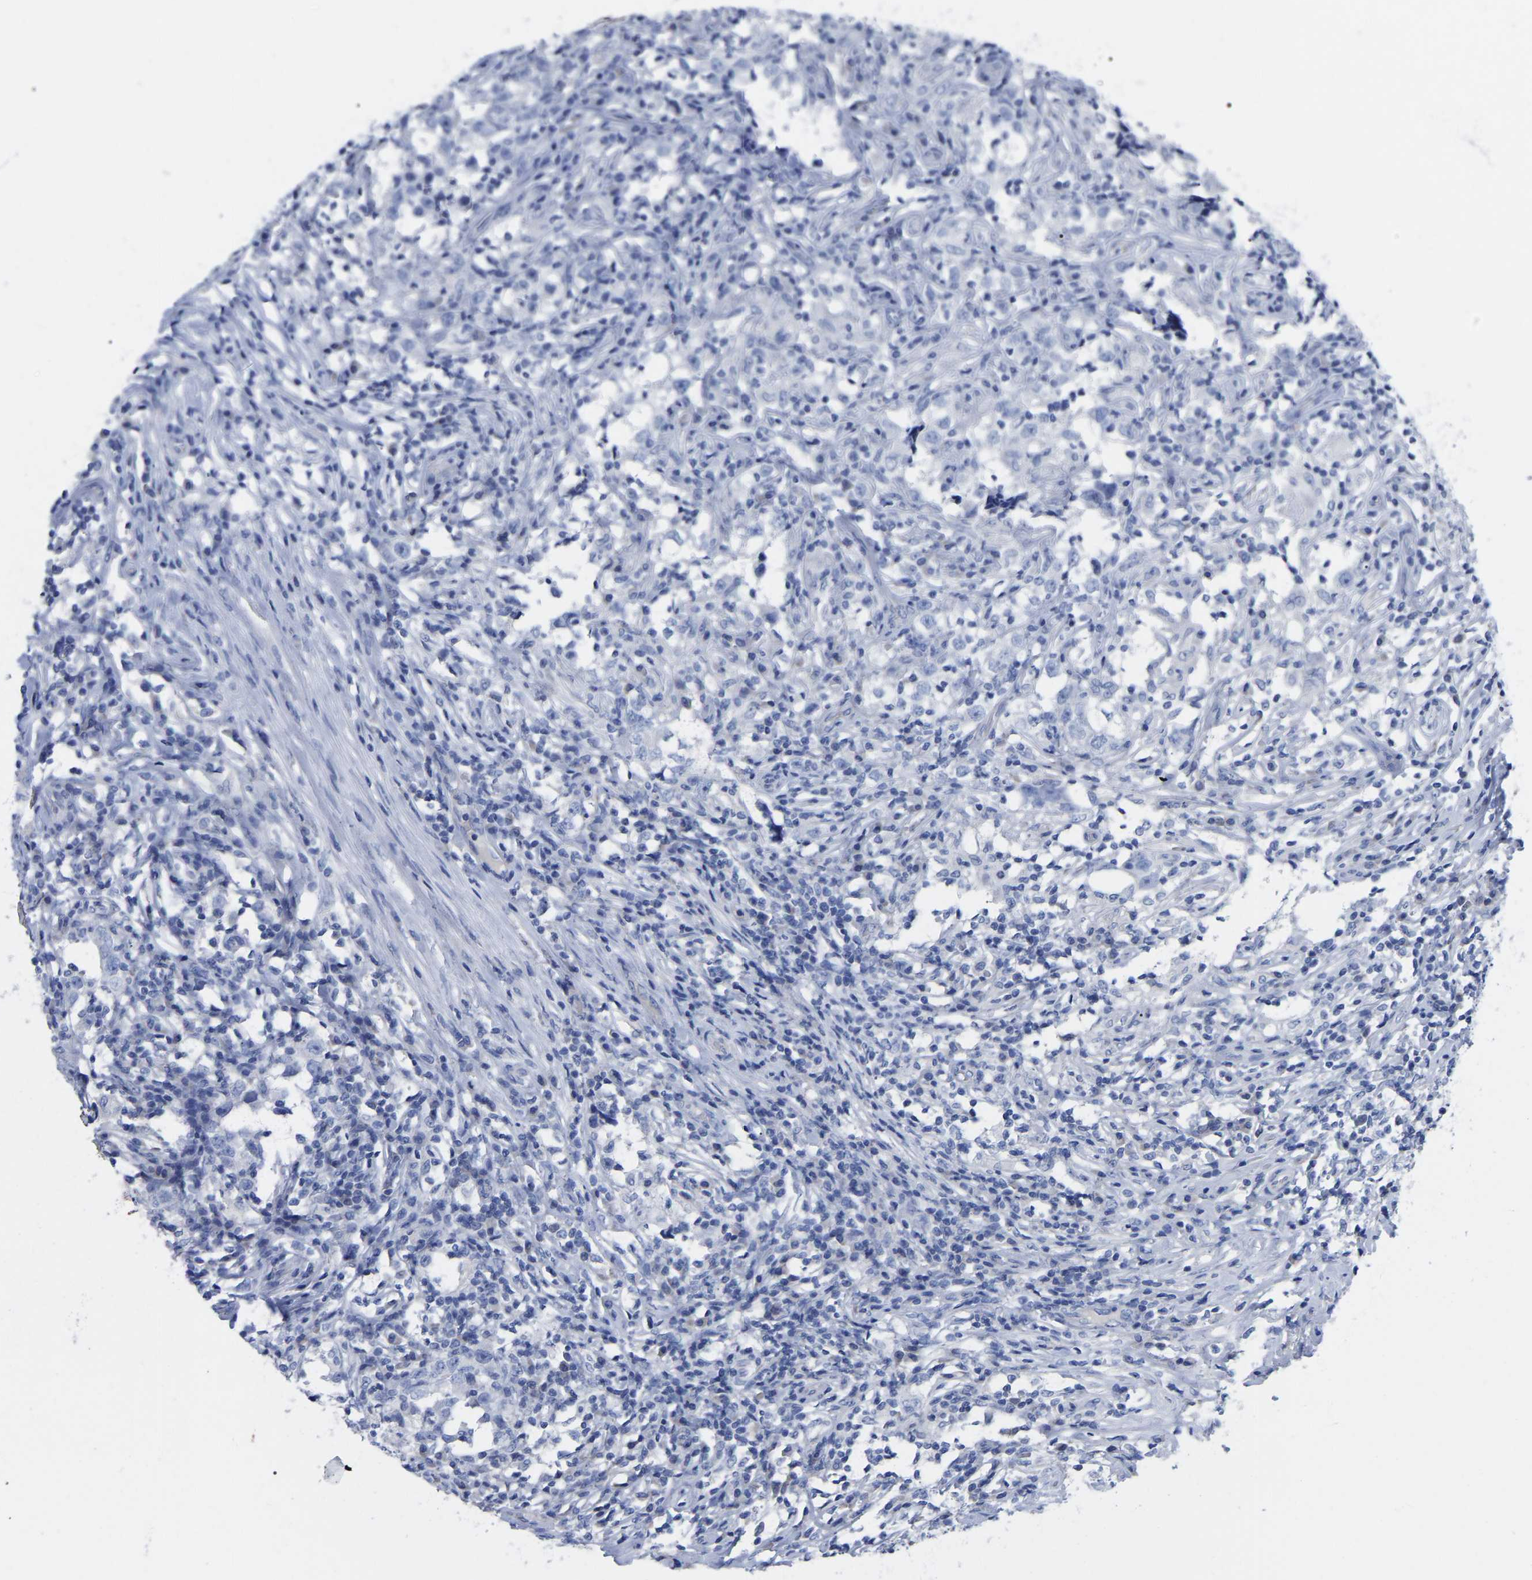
{"staining": {"intensity": "negative", "quantity": "none", "location": "none"}, "tissue": "testis cancer", "cell_type": "Tumor cells", "image_type": "cancer", "snomed": [{"axis": "morphology", "description": "Carcinoma, Embryonal, NOS"}, {"axis": "topography", "description": "Testis"}], "caption": "Immunohistochemical staining of testis cancer (embryonal carcinoma) displays no significant staining in tumor cells. Brightfield microscopy of immunohistochemistry (IHC) stained with DAB (brown) and hematoxylin (blue), captured at high magnification.", "gene": "HAPLN1", "patient": {"sex": "male", "age": 21}}